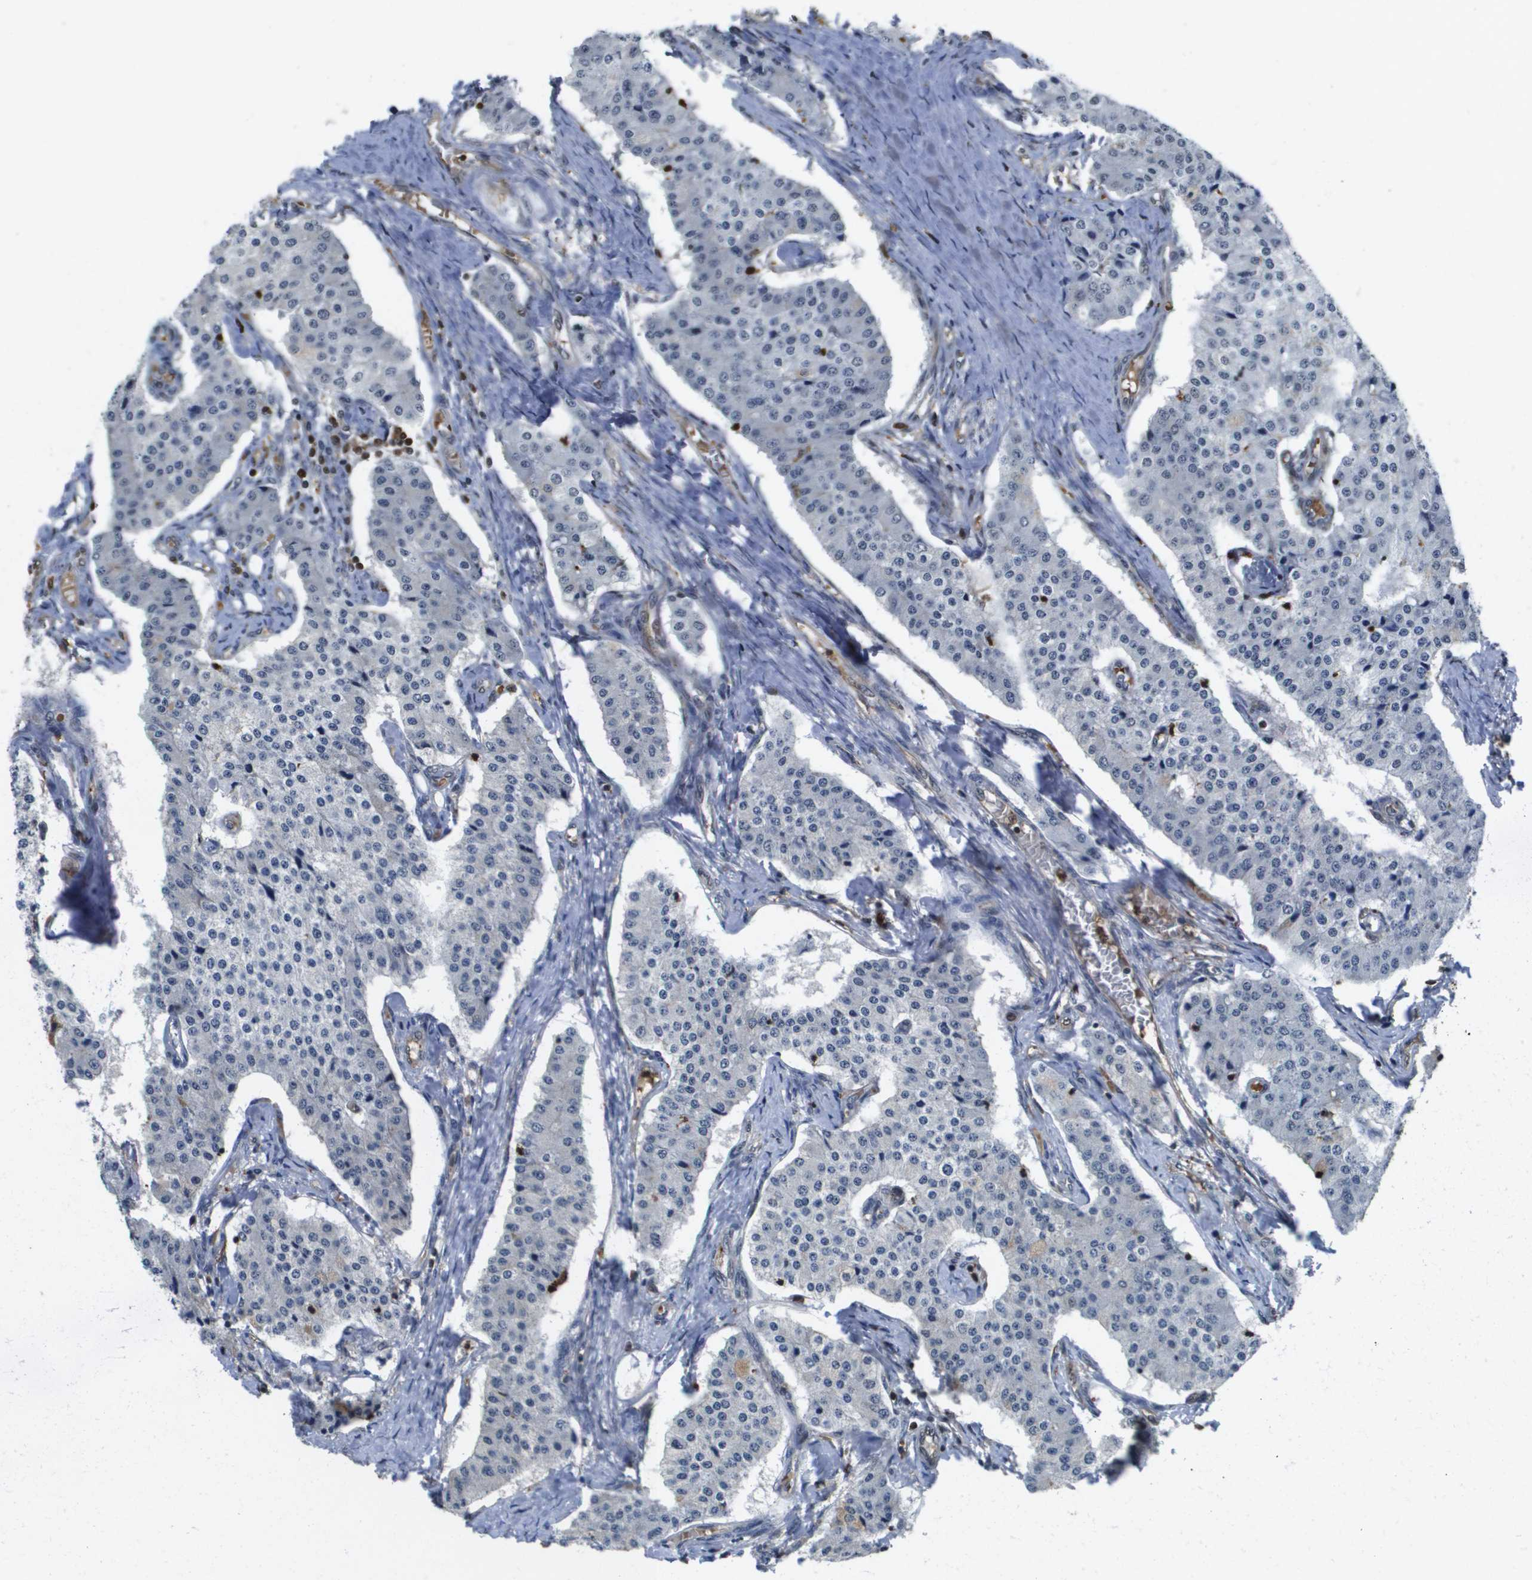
{"staining": {"intensity": "negative", "quantity": "none", "location": "none"}, "tissue": "carcinoid", "cell_type": "Tumor cells", "image_type": "cancer", "snomed": [{"axis": "morphology", "description": "Carcinoid, malignant, NOS"}, {"axis": "topography", "description": "Colon"}], "caption": "Immunohistochemistry photomicrograph of neoplastic tissue: carcinoid (malignant) stained with DAB shows no significant protein expression in tumor cells.", "gene": "EP400", "patient": {"sex": "female", "age": 52}}